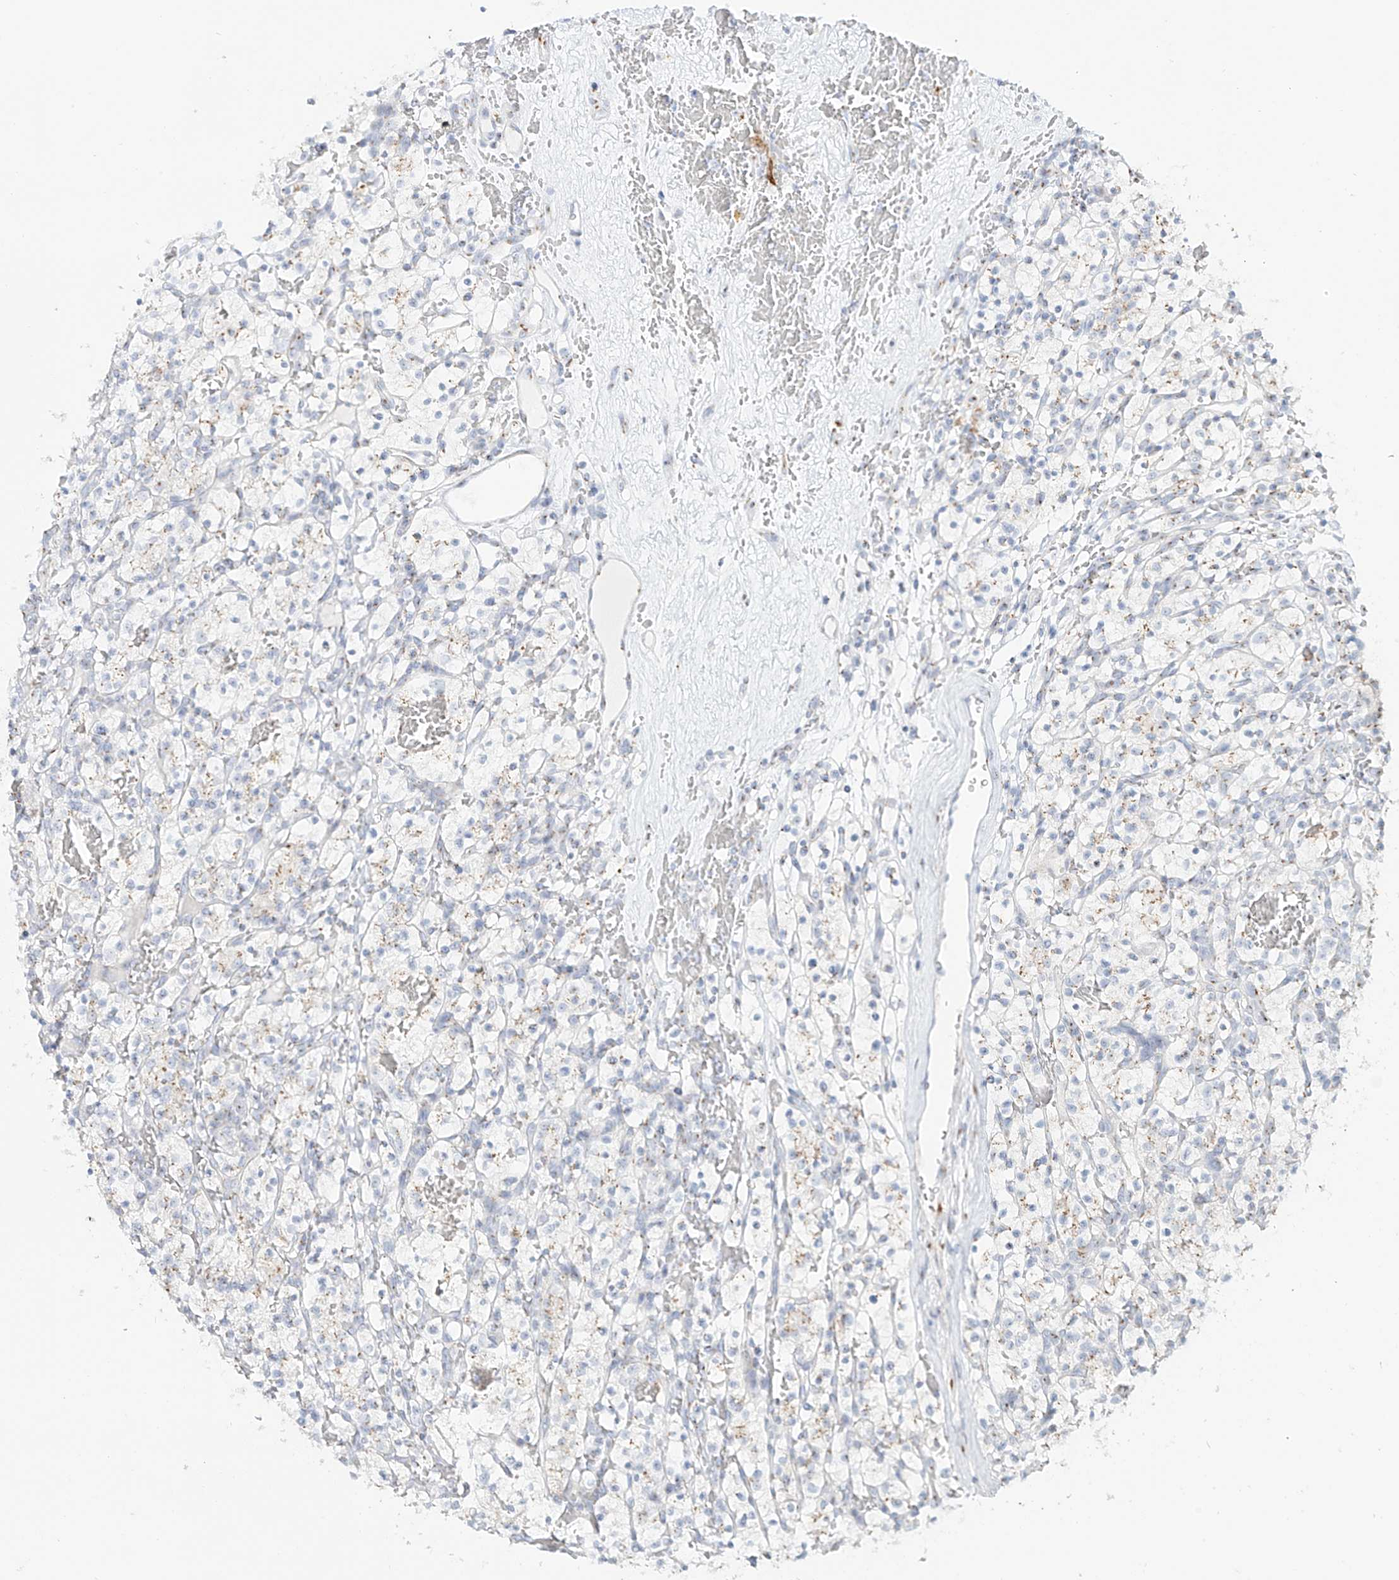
{"staining": {"intensity": "negative", "quantity": "none", "location": "none"}, "tissue": "renal cancer", "cell_type": "Tumor cells", "image_type": "cancer", "snomed": [{"axis": "morphology", "description": "Adenocarcinoma, NOS"}, {"axis": "topography", "description": "Kidney"}], "caption": "Tumor cells show no significant positivity in renal cancer (adenocarcinoma).", "gene": "BSDC1", "patient": {"sex": "female", "age": 57}}